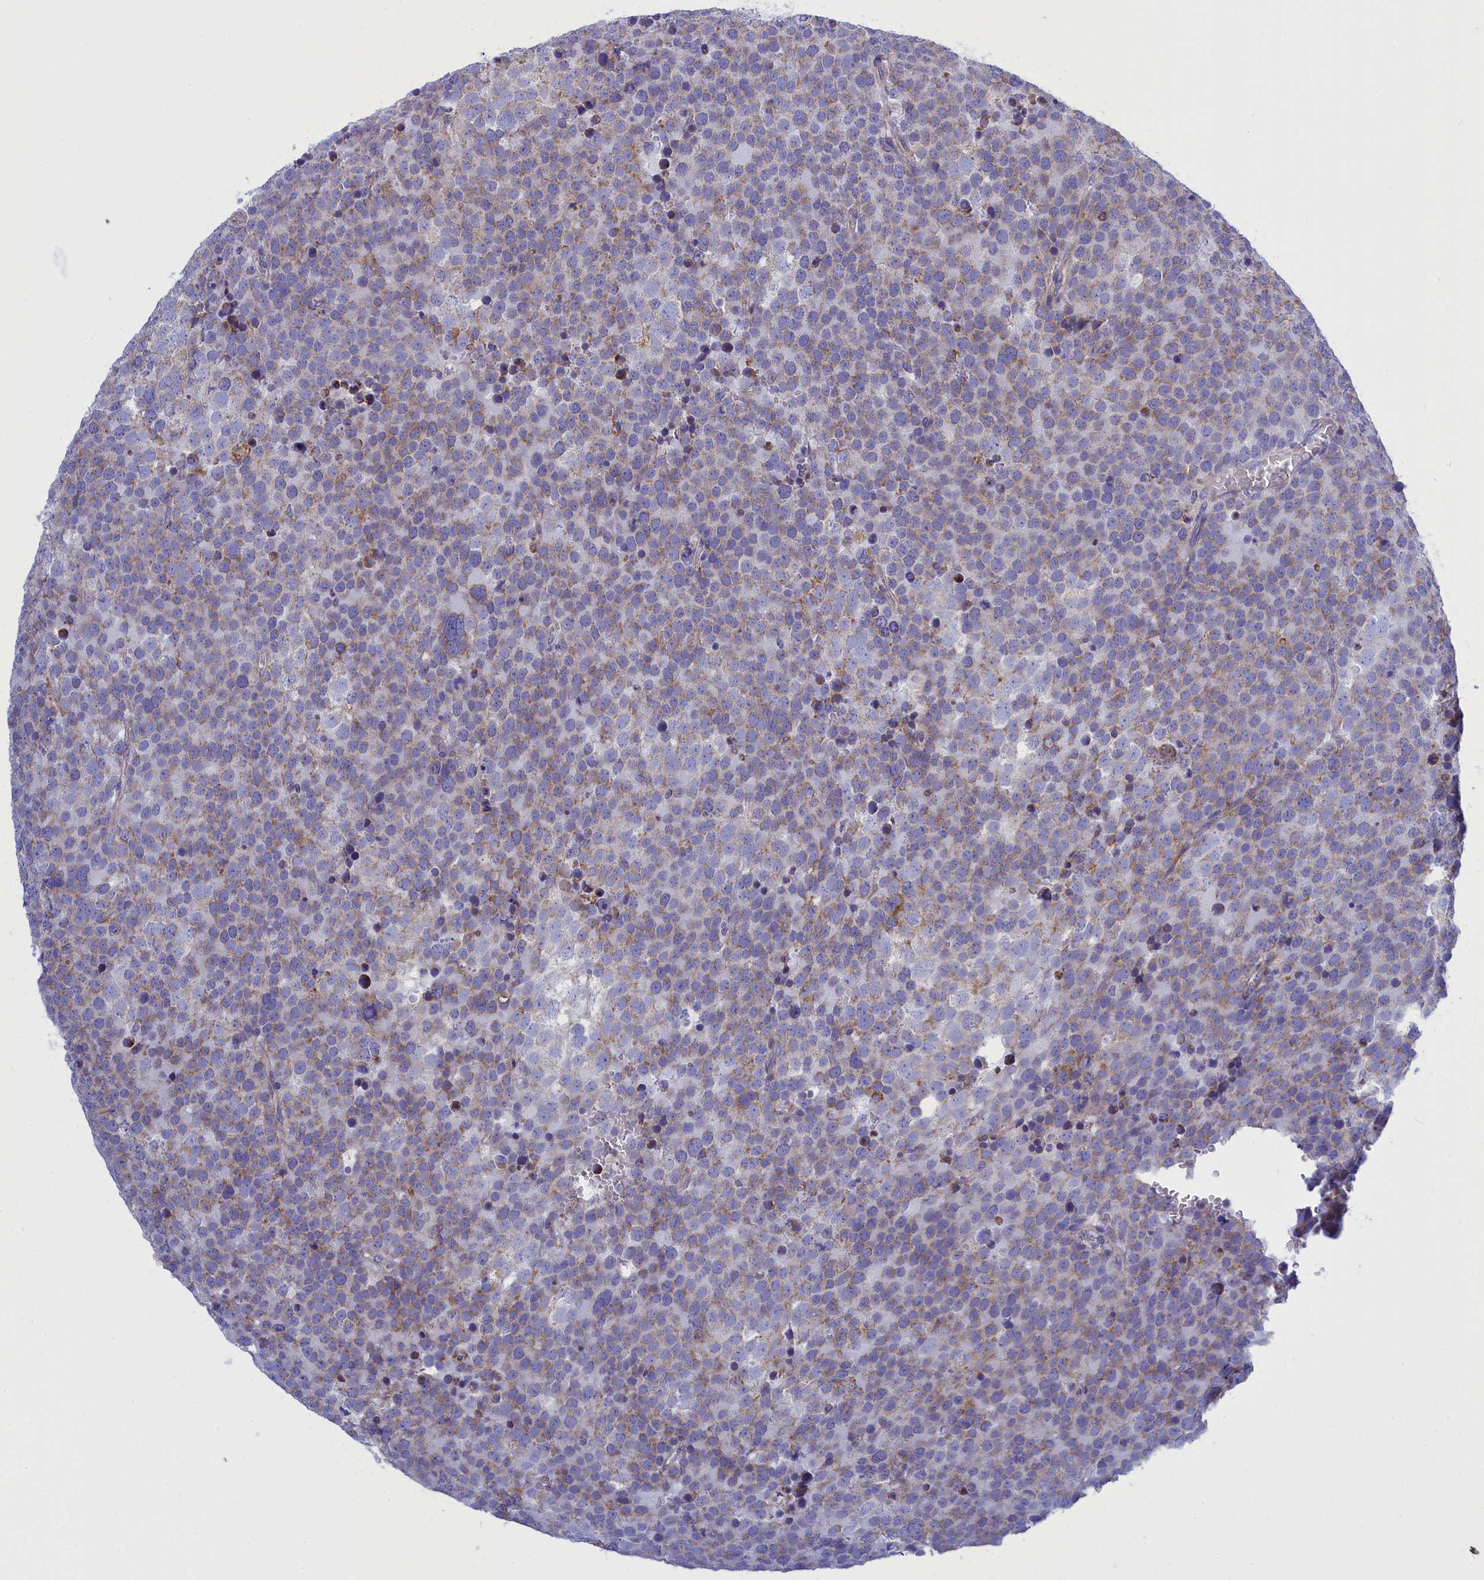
{"staining": {"intensity": "moderate", "quantity": "25%-75%", "location": "cytoplasmic/membranous"}, "tissue": "testis cancer", "cell_type": "Tumor cells", "image_type": "cancer", "snomed": [{"axis": "morphology", "description": "Seminoma, NOS"}, {"axis": "topography", "description": "Testis"}], "caption": "Testis cancer (seminoma) stained with a brown dye demonstrates moderate cytoplasmic/membranous positive positivity in about 25%-75% of tumor cells.", "gene": "CCRL2", "patient": {"sex": "male", "age": 71}}